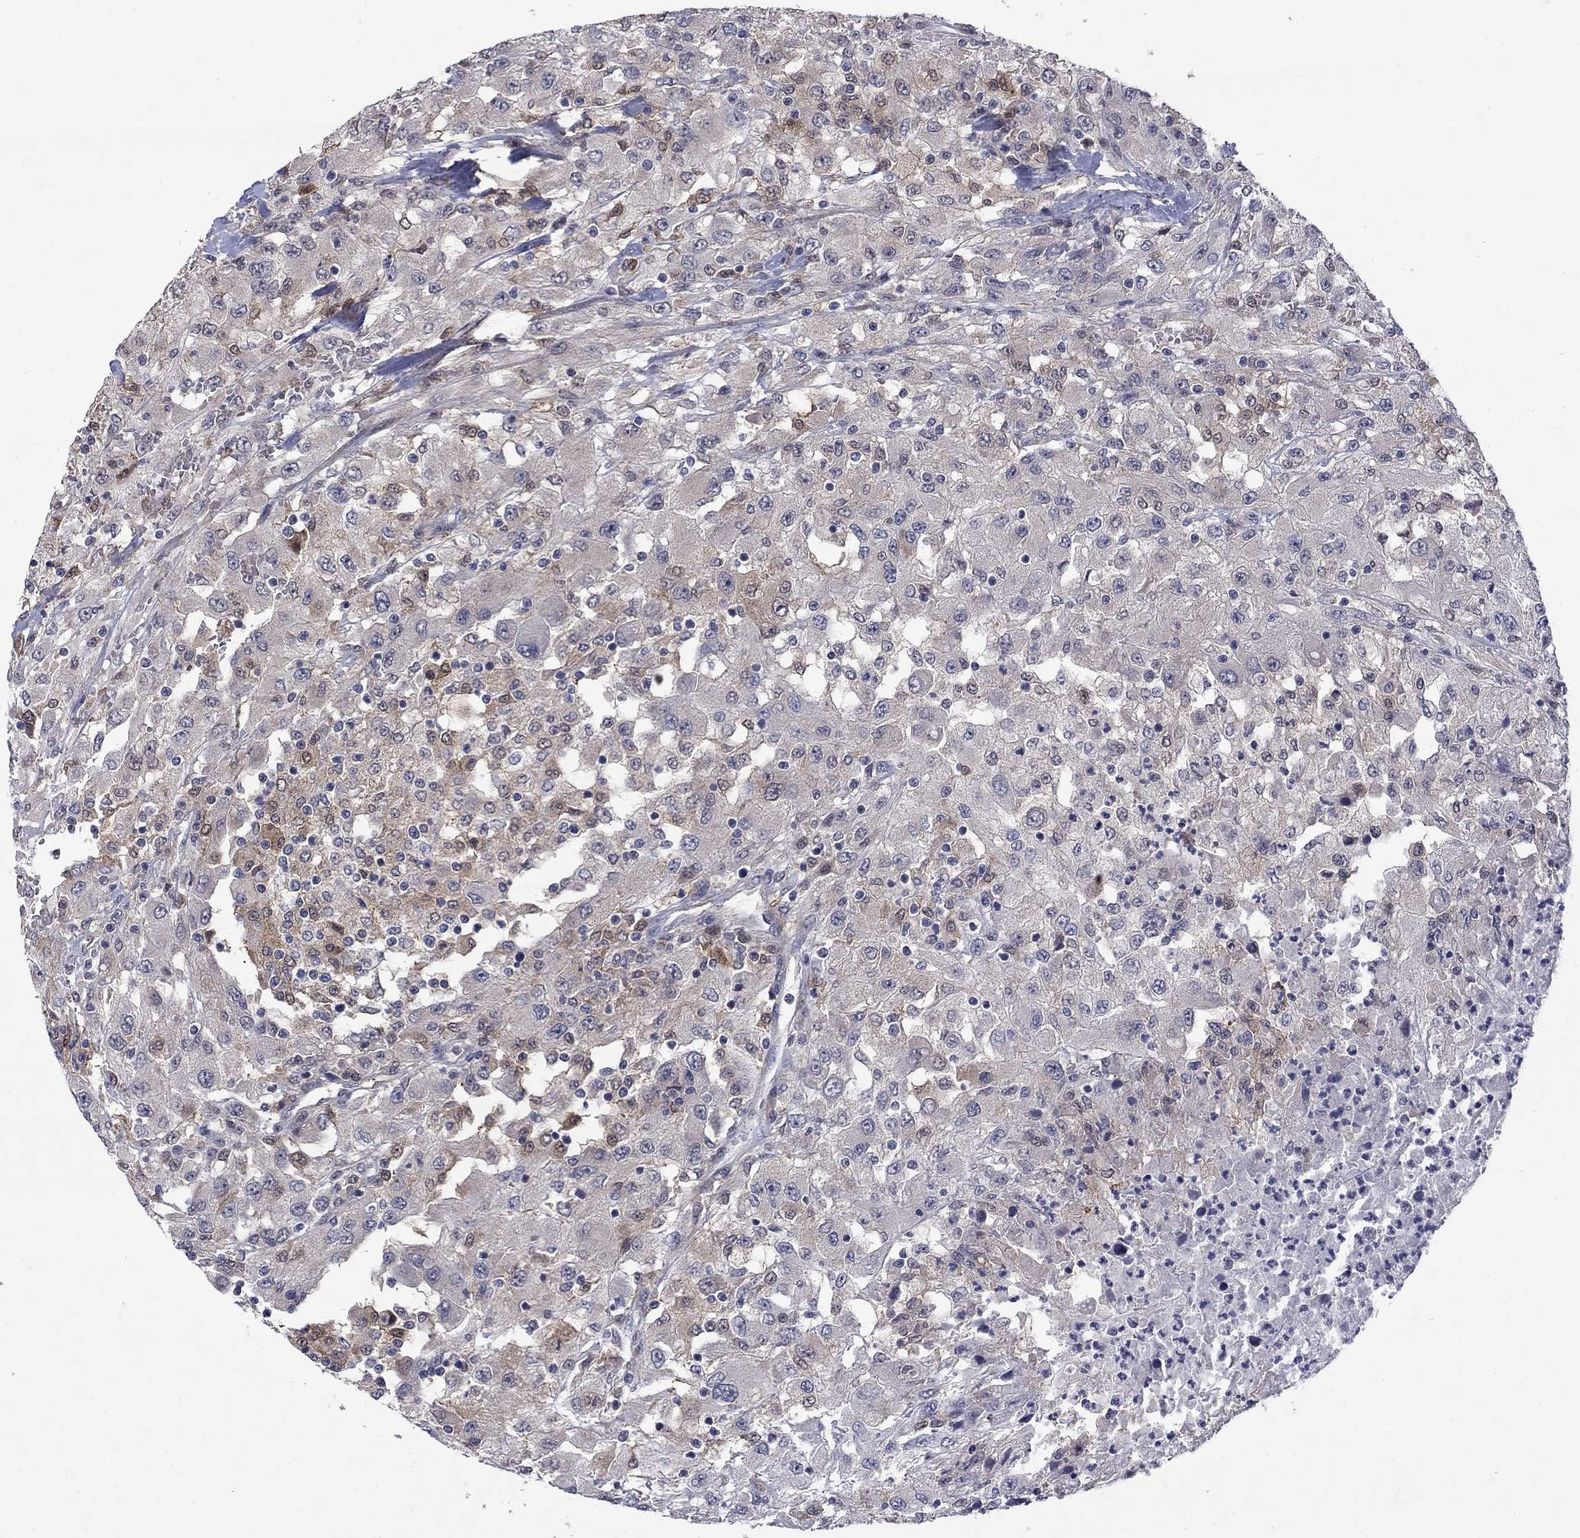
{"staining": {"intensity": "moderate", "quantity": "<25%", "location": "cytoplasmic/membranous"}, "tissue": "renal cancer", "cell_type": "Tumor cells", "image_type": "cancer", "snomed": [{"axis": "morphology", "description": "Adenocarcinoma, NOS"}, {"axis": "topography", "description": "Kidney"}], "caption": "A low amount of moderate cytoplasmic/membranous staining is appreciated in approximately <25% of tumor cells in renal cancer (adenocarcinoma) tissue.", "gene": "CBR1", "patient": {"sex": "female", "age": 67}}